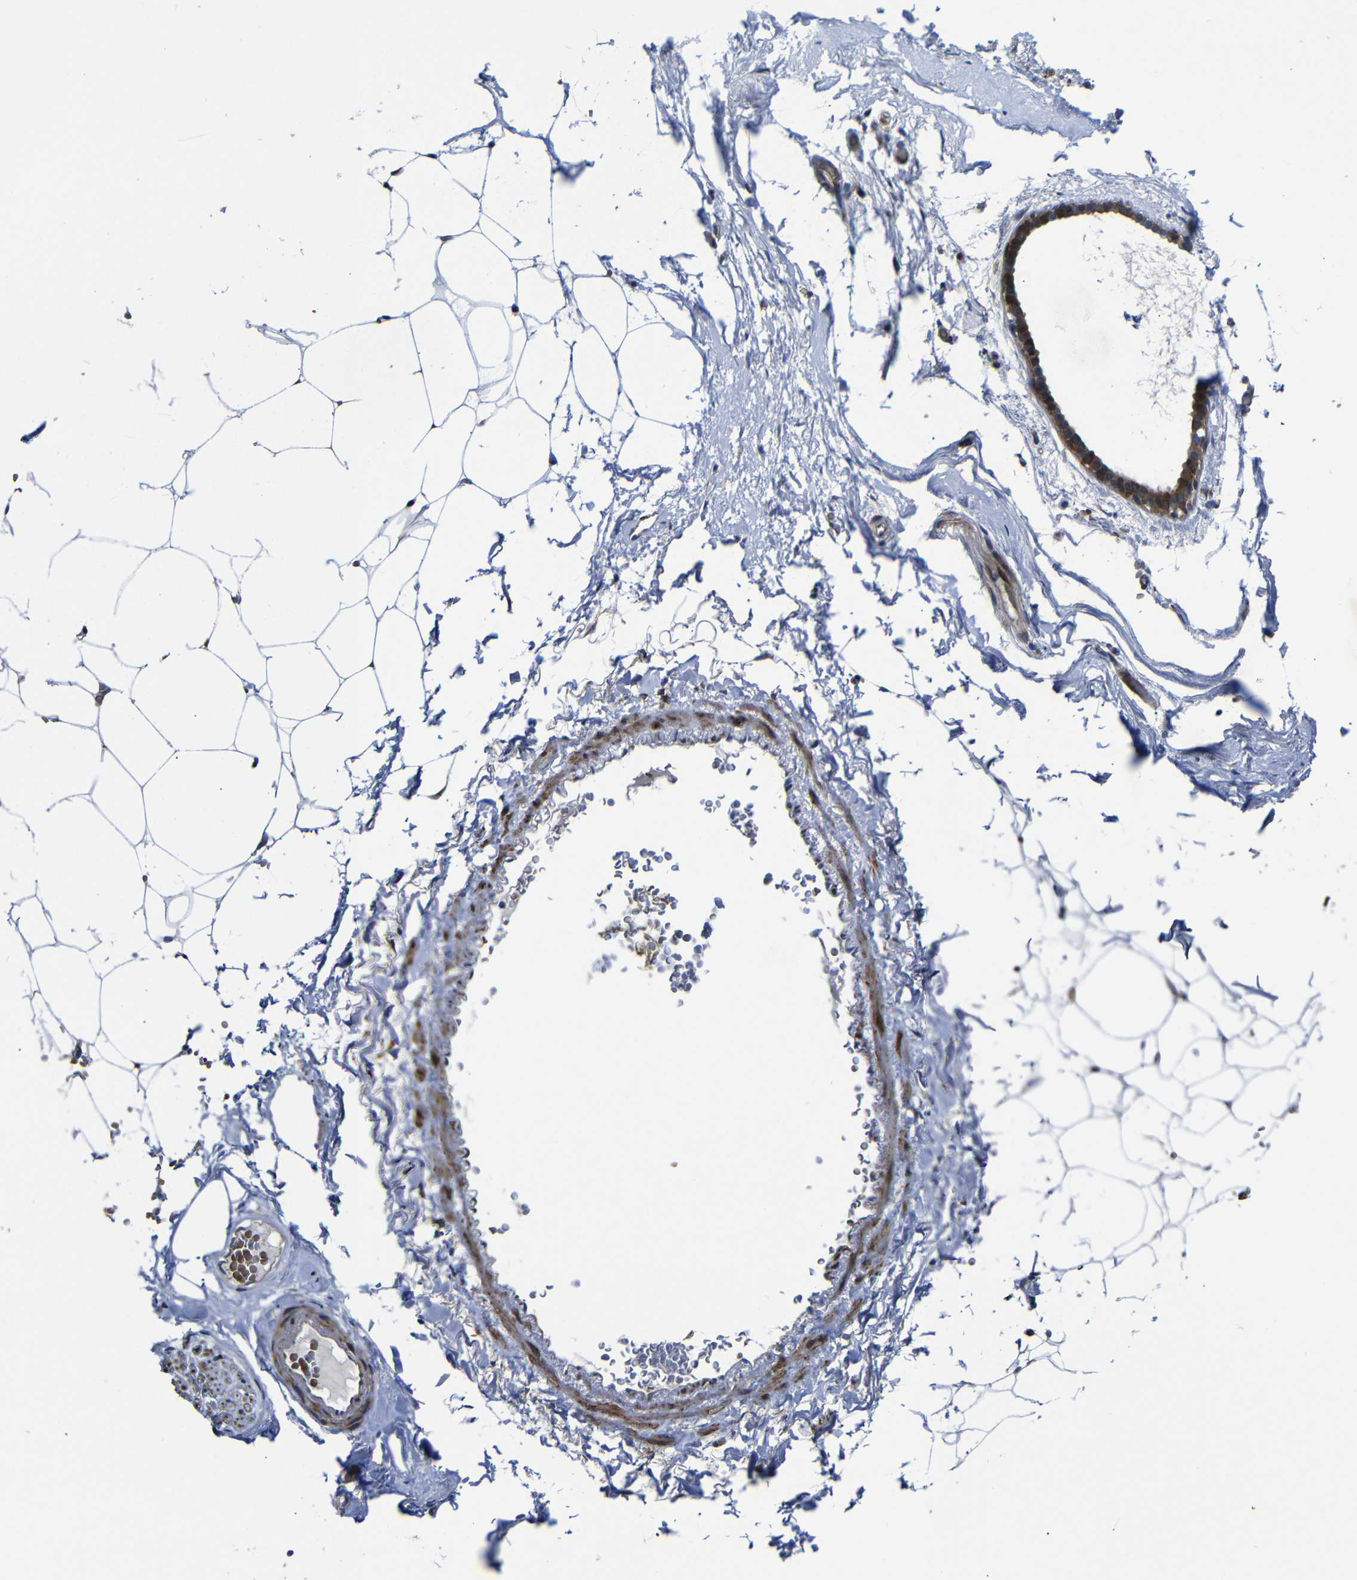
{"staining": {"intensity": "moderate", "quantity": "<25%", "location": "cytoplasmic/membranous"}, "tissue": "adipose tissue", "cell_type": "Adipocytes", "image_type": "normal", "snomed": [{"axis": "morphology", "description": "Normal tissue, NOS"}, {"axis": "topography", "description": "Breast"}, {"axis": "topography", "description": "Soft tissue"}], "caption": "Immunohistochemical staining of normal adipose tissue displays <25% levels of moderate cytoplasmic/membranous protein expression in about <25% of adipocytes. The protein is stained brown, and the nuclei are stained in blue (DAB IHC with brightfield microscopy, high magnification).", "gene": "PARP14", "patient": {"sex": "female", "age": 75}}